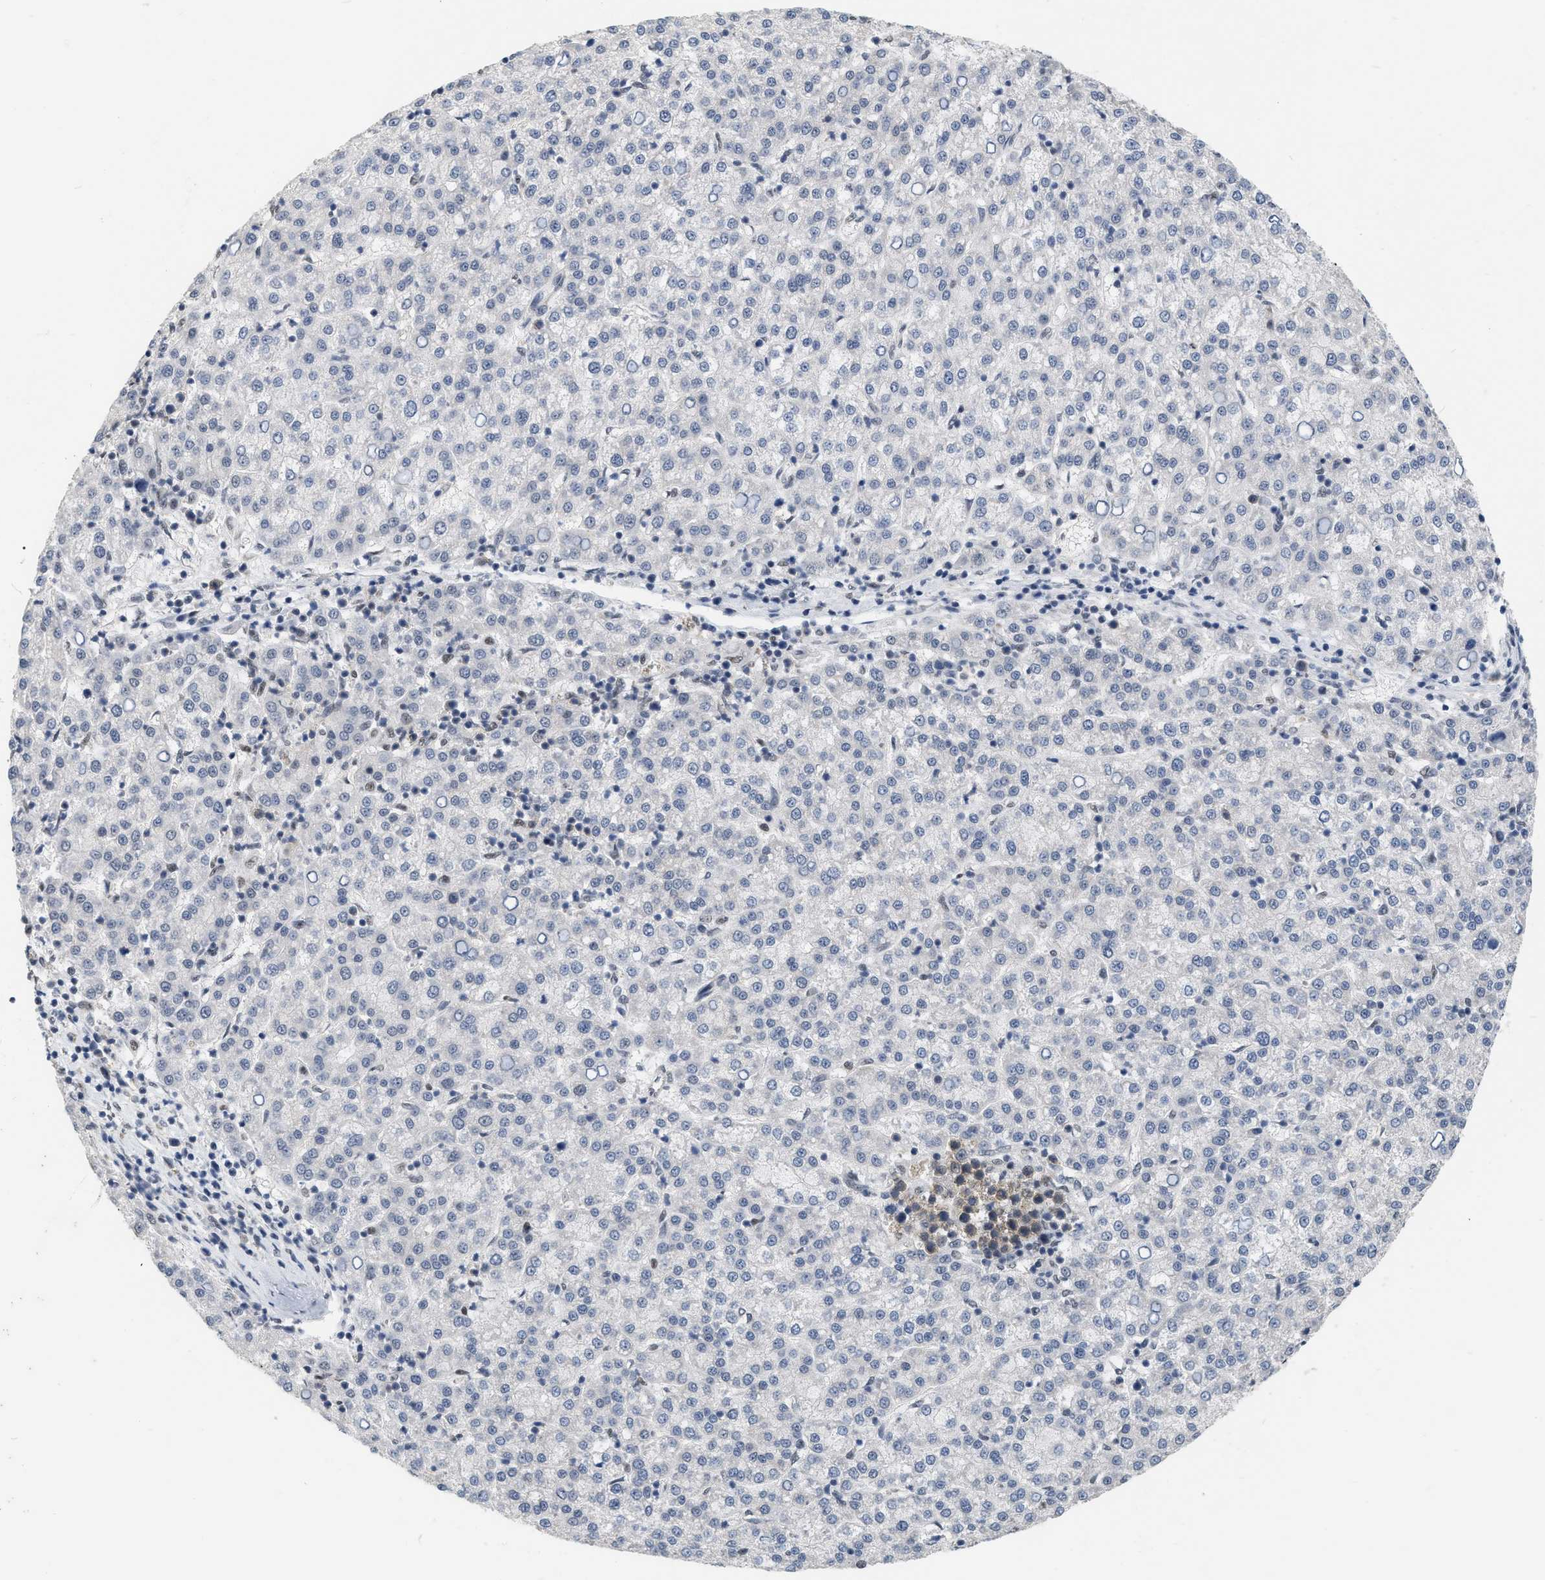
{"staining": {"intensity": "negative", "quantity": "none", "location": "none"}, "tissue": "liver cancer", "cell_type": "Tumor cells", "image_type": "cancer", "snomed": [{"axis": "morphology", "description": "Carcinoma, Hepatocellular, NOS"}, {"axis": "topography", "description": "Liver"}], "caption": "High power microscopy photomicrograph of an IHC histopathology image of liver hepatocellular carcinoma, revealing no significant expression in tumor cells.", "gene": "RUVBL1", "patient": {"sex": "female", "age": 58}}